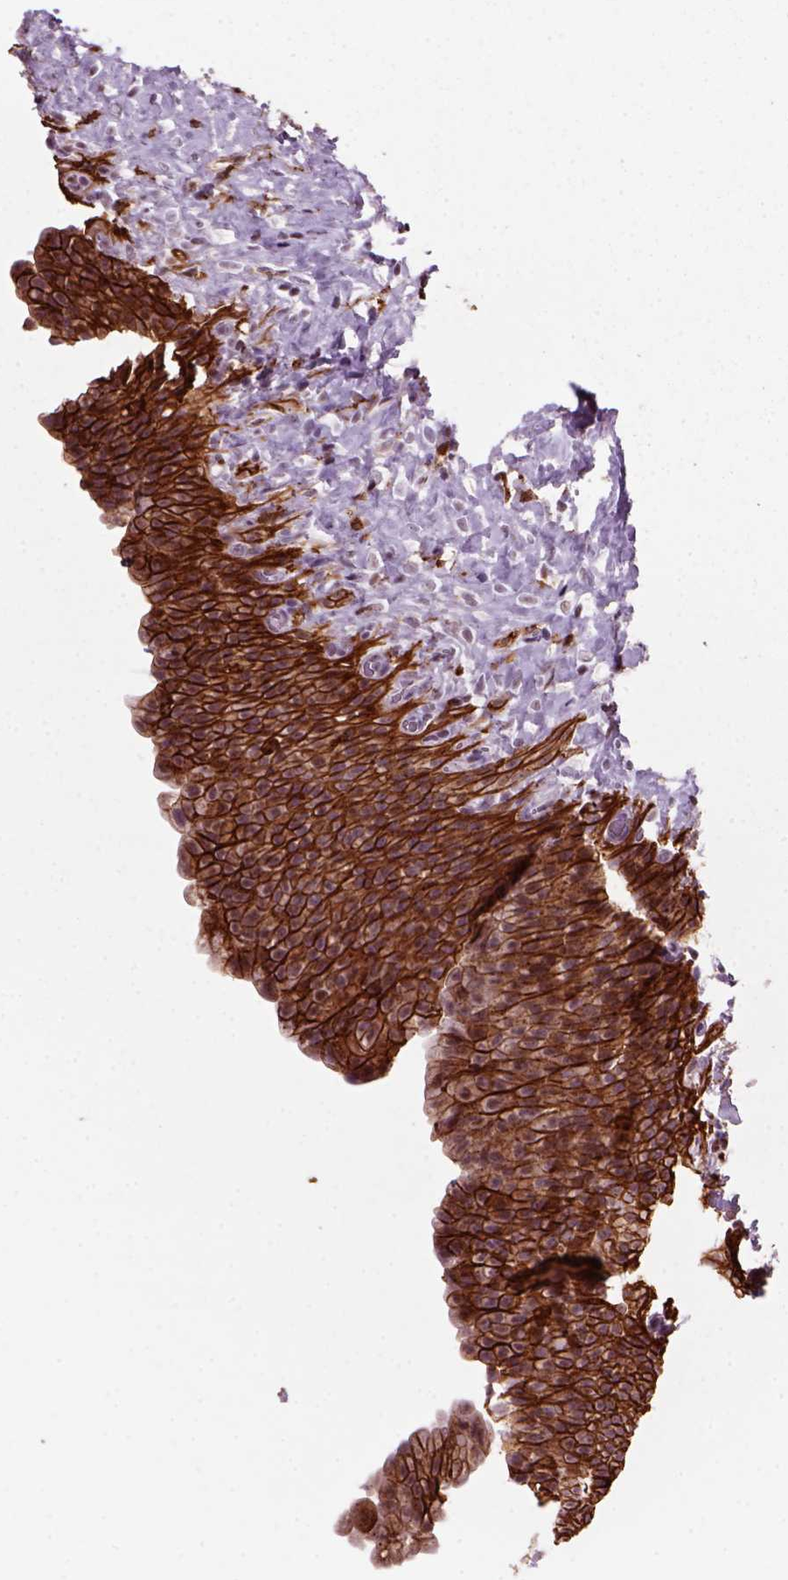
{"staining": {"intensity": "strong", "quantity": ">75%", "location": "cytoplasmic/membranous"}, "tissue": "urinary bladder", "cell_type": "Urothelial cells", "image_type": "normal", "snomed": [{"axis": "morphology", "description": "Normal tissue, NOS"}, {"axis": "topography", "description": "Urinary bladder"}, {"axis": "topography", "description": "Prostate"}], "caption": "Strong cytoplasmic/membranous expression for a protein is identified in about >75% of urothelial cells of normal urinary bladder using IHC.", "gene": "MARCKS", "patient": {"sex": "male", "age": 76}}